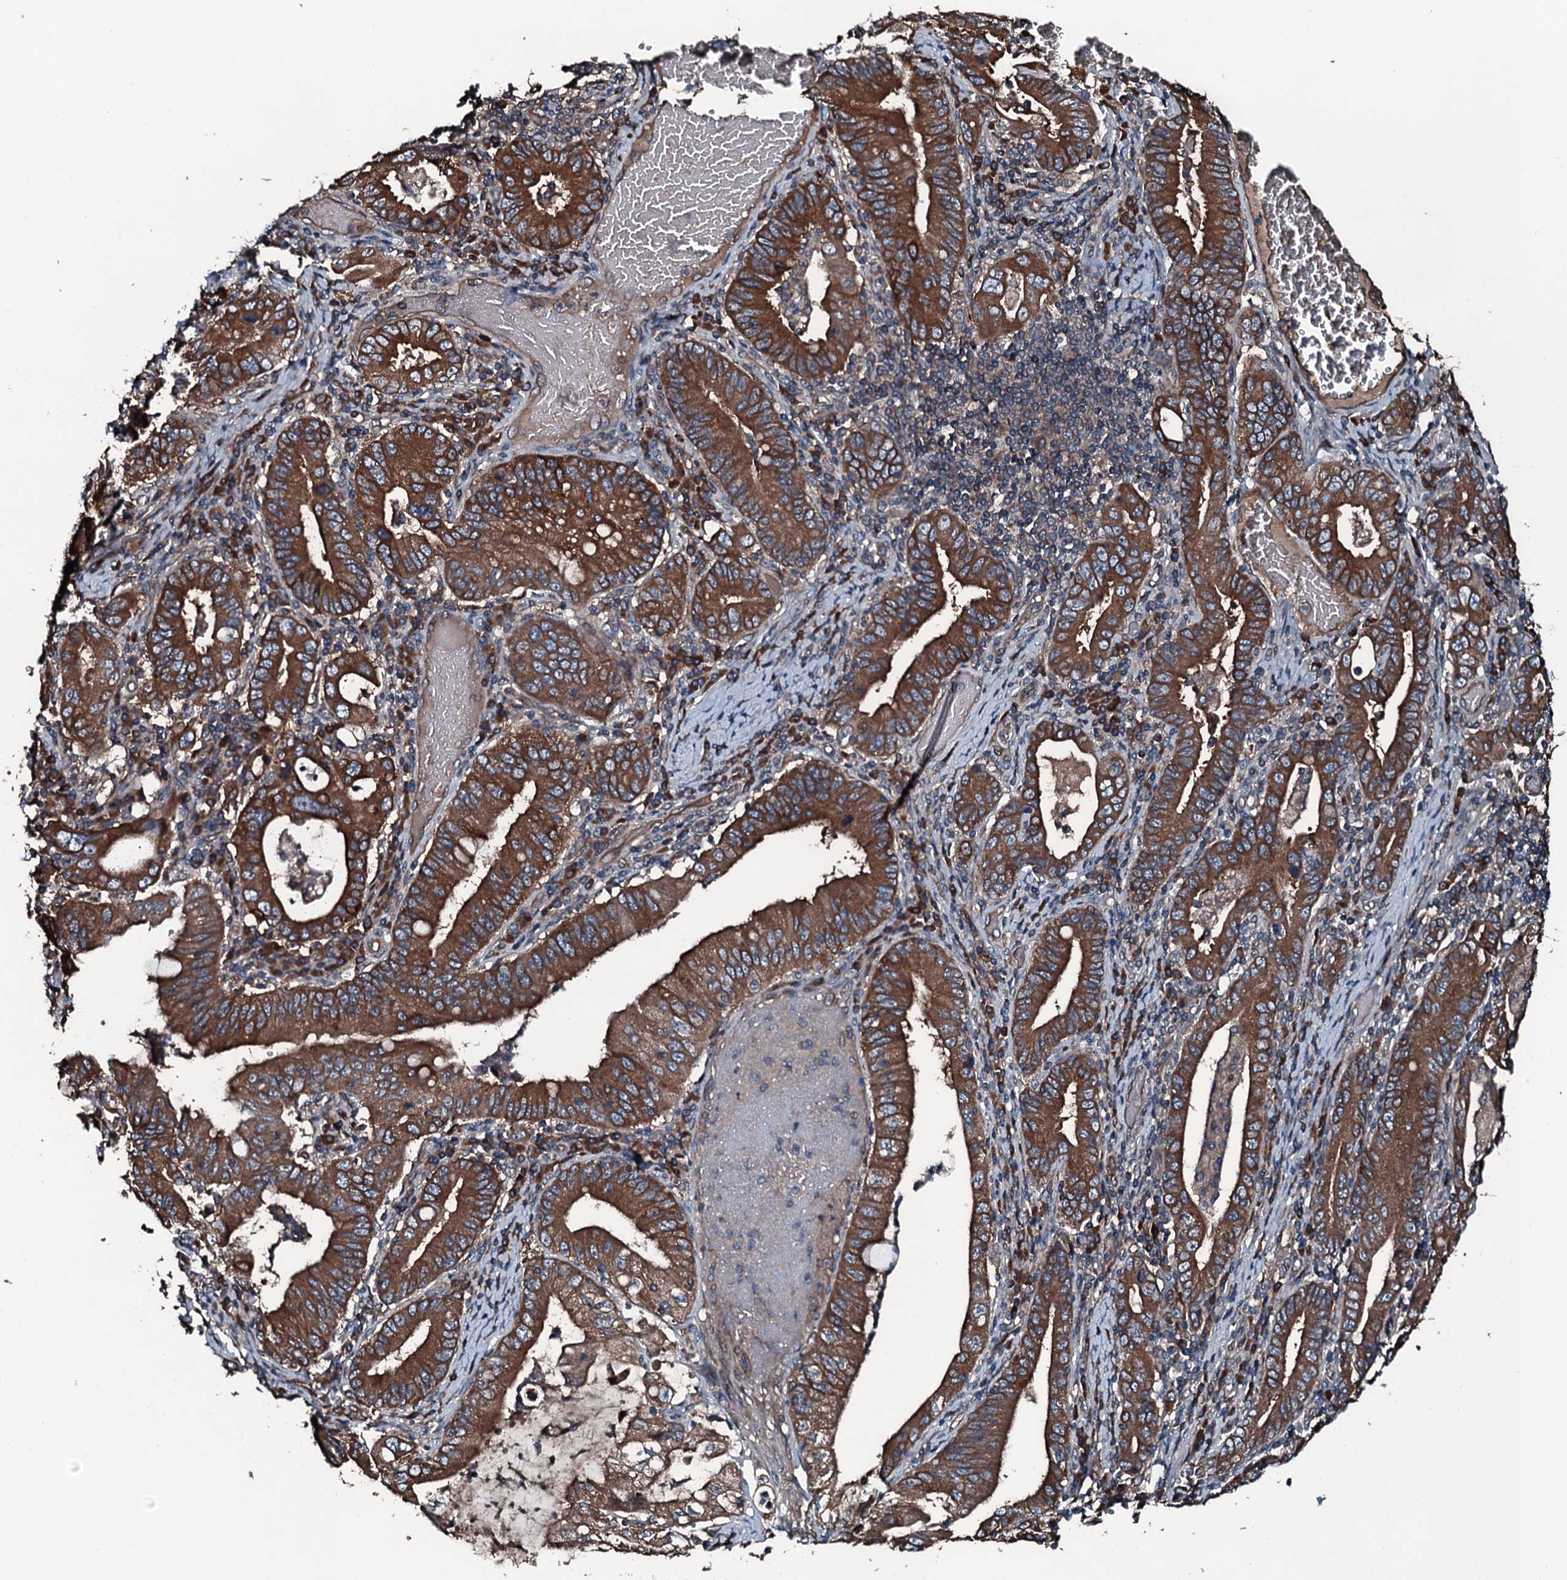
{"staining": {"intensity": "strong", "quantity": ">75%", "location": "cytoplasmic/membranous"}, "tissue": "stomach cancer", "cell_type": "Tumor cells", "image_type": "cancer", "snomed": [{"axis": "morphology", "description": "Normal tissue, NOS"}, {"axis": "morphology", "description": "Adenocarcinoma, NOS"}, {"axis": "topography", "description": "Esophagus"}, {"axis": "topography", "description": "Stomach, upper"}, {"axis": "topography", "description": "Peripheral nerve tissue"}], "caption": "A brown stain shows strong cytoplasmic/membranous expression of a protein in human stomach cancer (adenocarcinoma) tumor cells. The protein is shown in brown color, while the nuclei are stained blue.", "gene": "AARS1", "patient": {"sex": "male", "age": 62}}